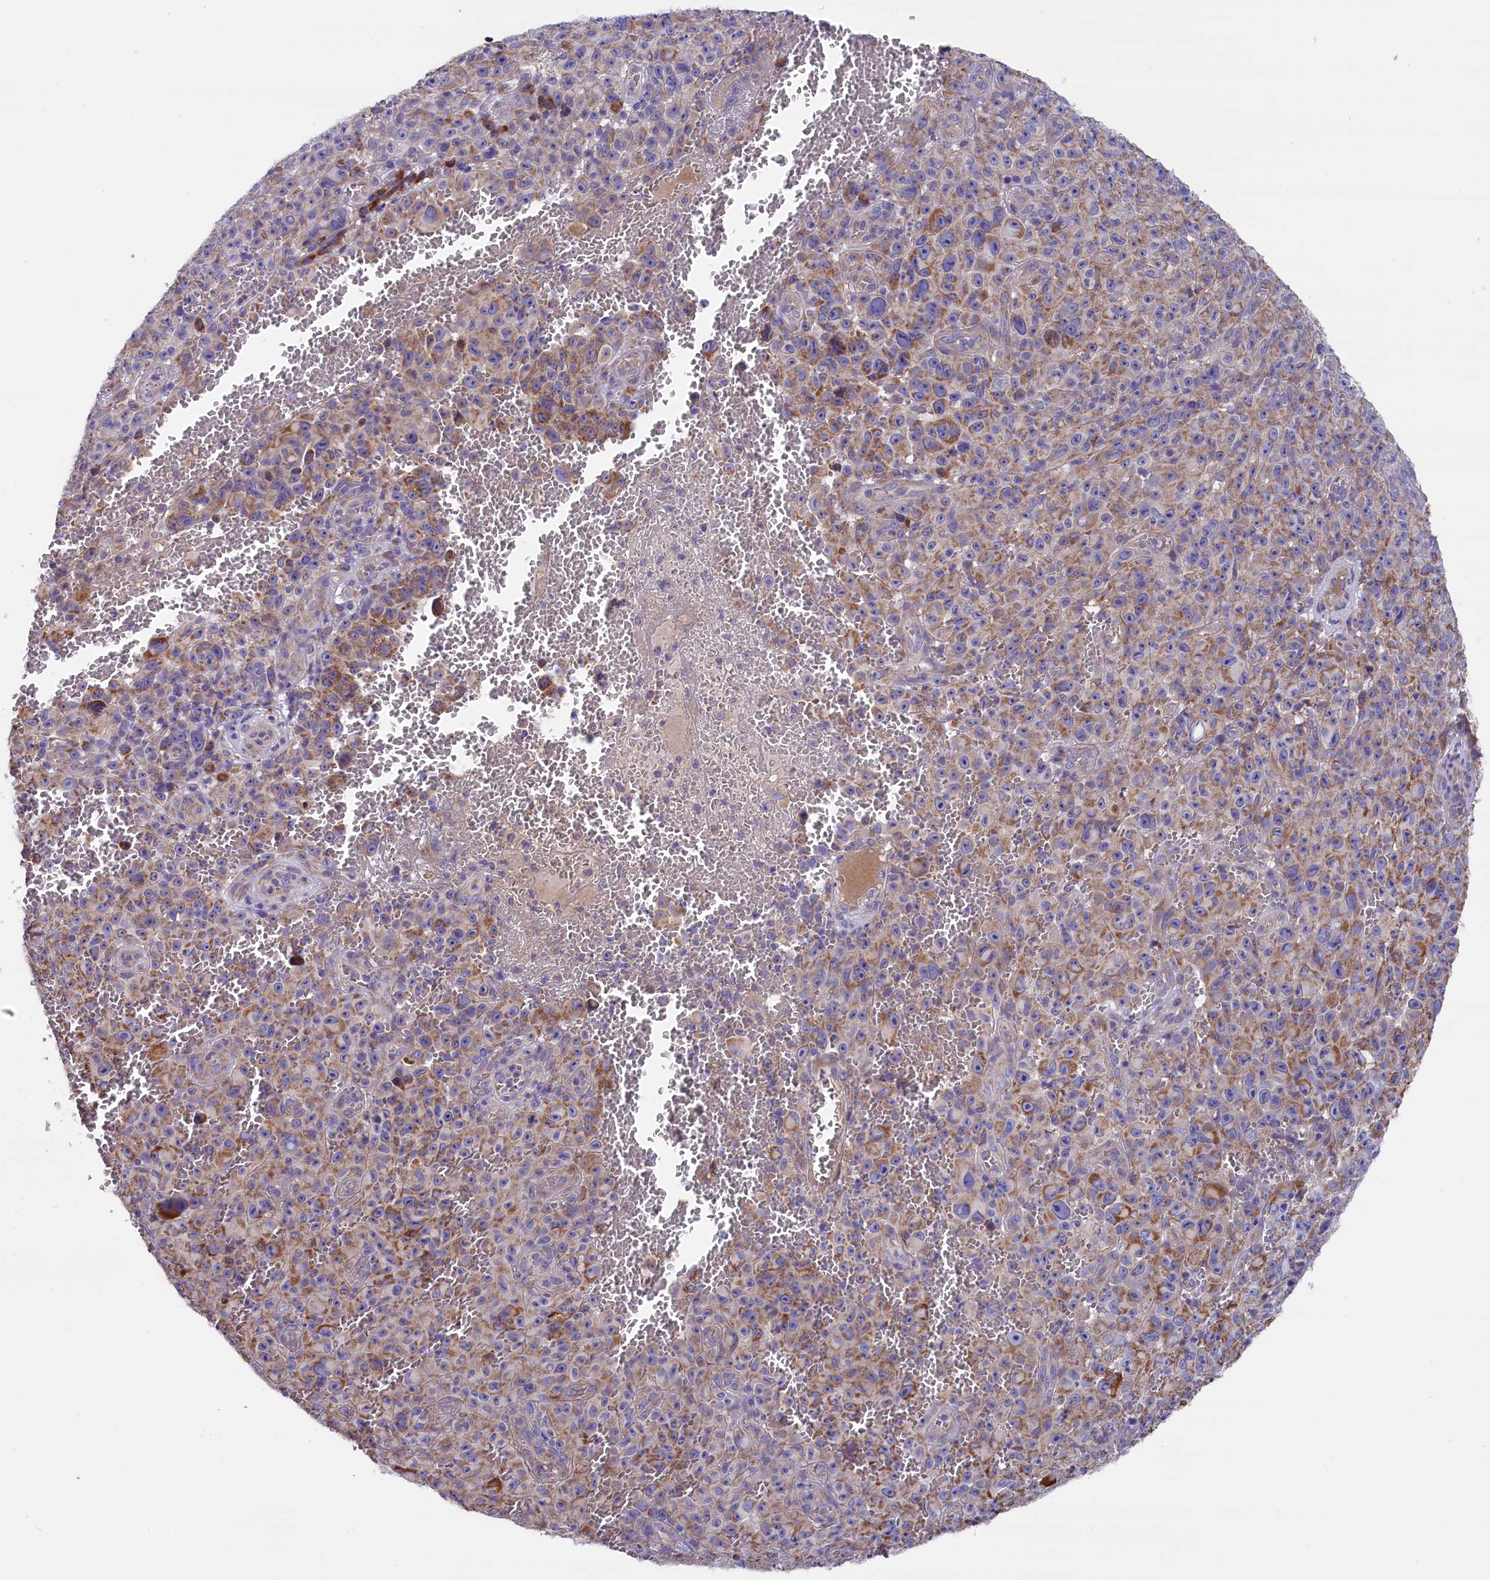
{"staining": {"intensity": "weak", "quantity": ">75%", "location": "cytoplasmic/membranous"}, "tissue": "melanoma", "cell_type": "Tumor cells", "image_type": "cancer", "snomed": [{"axis": "morphology", "description": "Malignant melanoma, NOS"}, {"axis": "topography", "description": "Skin"}], "caption": "This histopathology image reveals malignant melanoma stained with IHC to label a protein in brown. The cytoplasmic/membranous of tumor cells show weak positivity for the protein. Nuclei are counter-stained blue.", "gene": "ZSWIM1", "patient": {"sex": "female", "age": 82}}